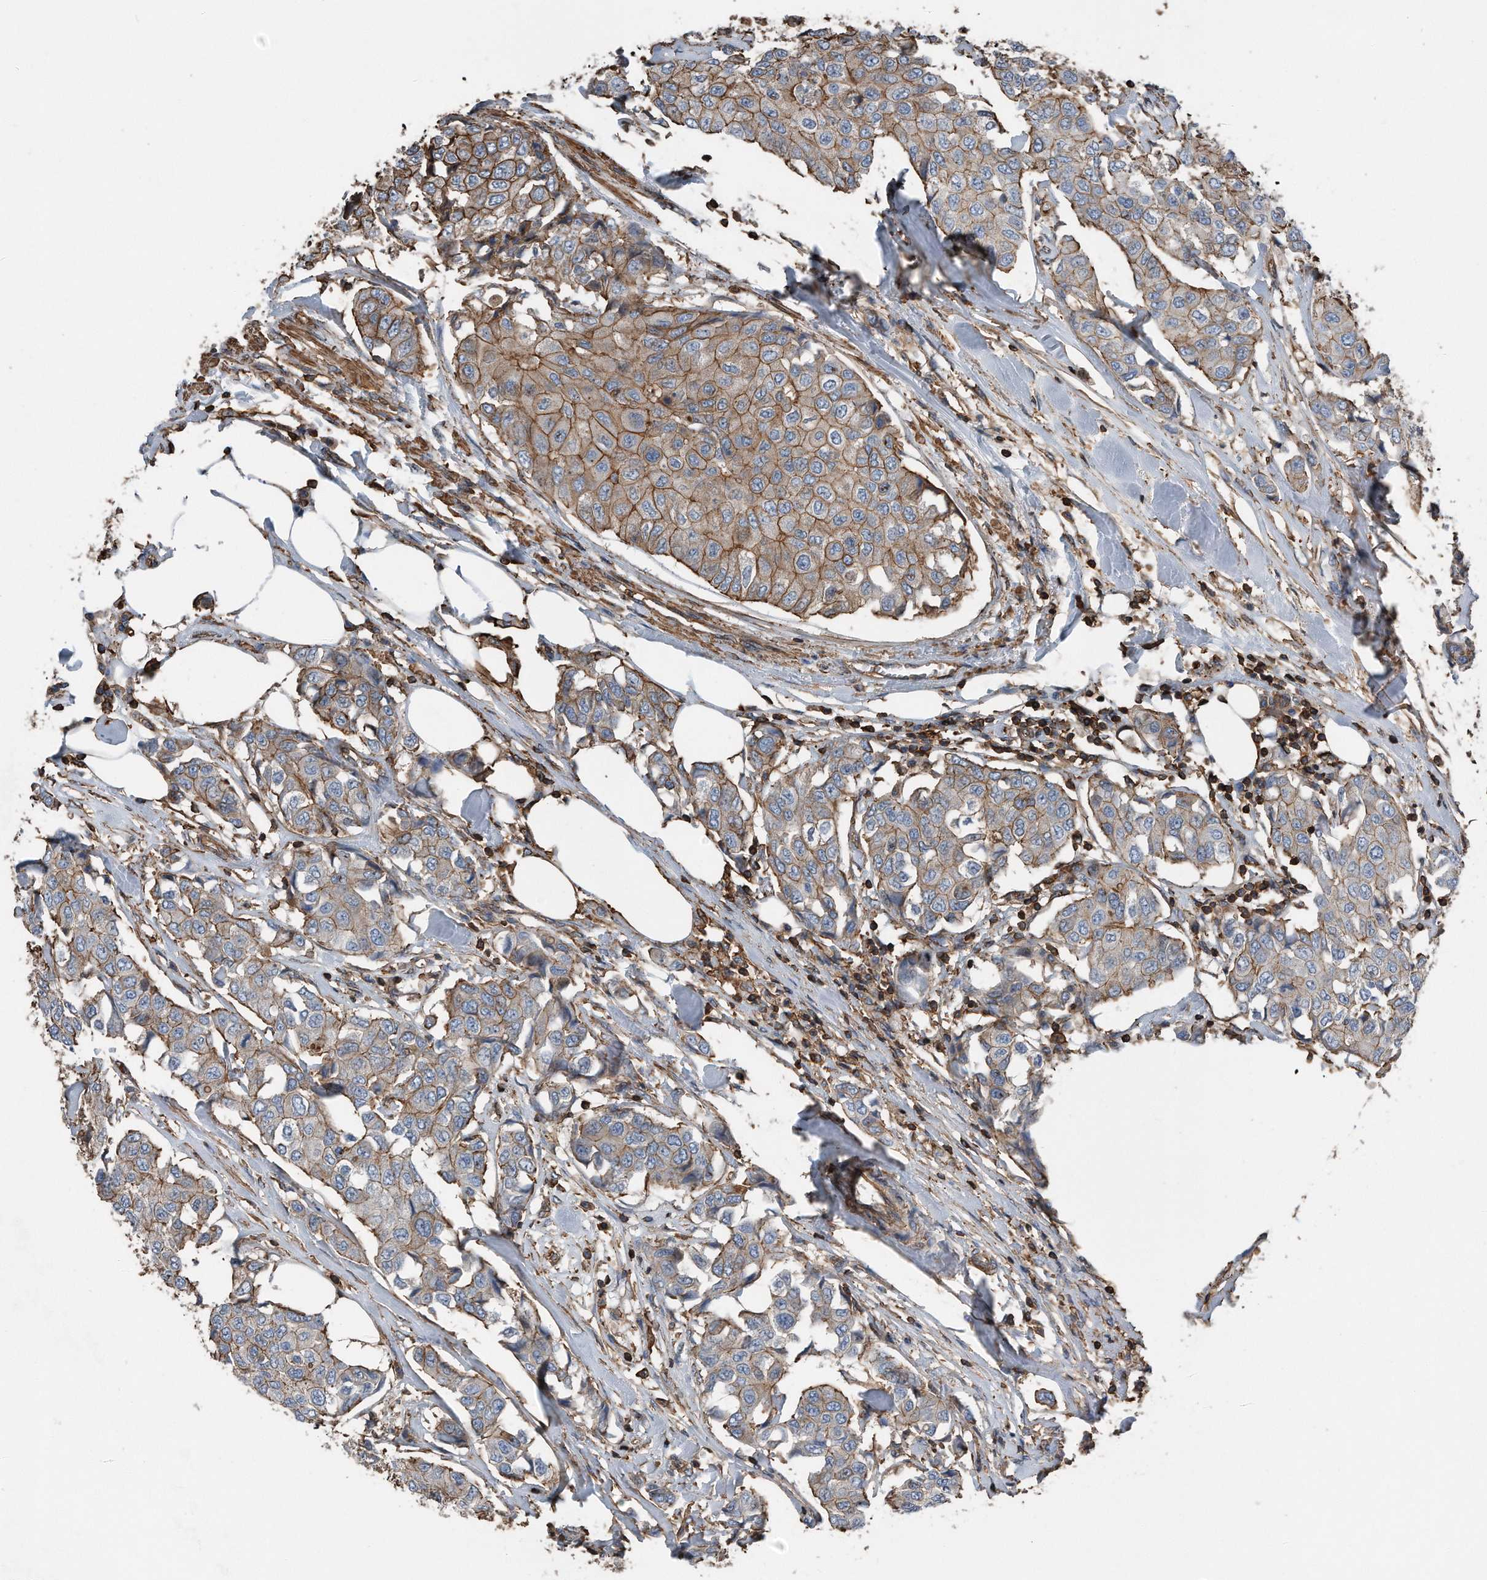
{"staining": {"intensity": "moderate", "quantity": ">75%", "location": "cytoplasmic/membranous"}, "tissue": "breast cancer", "cell_type": "Tumor cells", "image_type": "cancer", "snomed": [{"axis": "morphology", "description": "Duct carcinoma"}, {"axis": "topography", "description": "Breast"}], "caption": "Human intraductal carcinoma (breast) stained for a protein (brown) reveals moderate cytoplasmic/membranous positive staining in approximately >75% of tumor cells.", "gene": "RSPO3", "patient": {"sex": "female", "age": 80}}